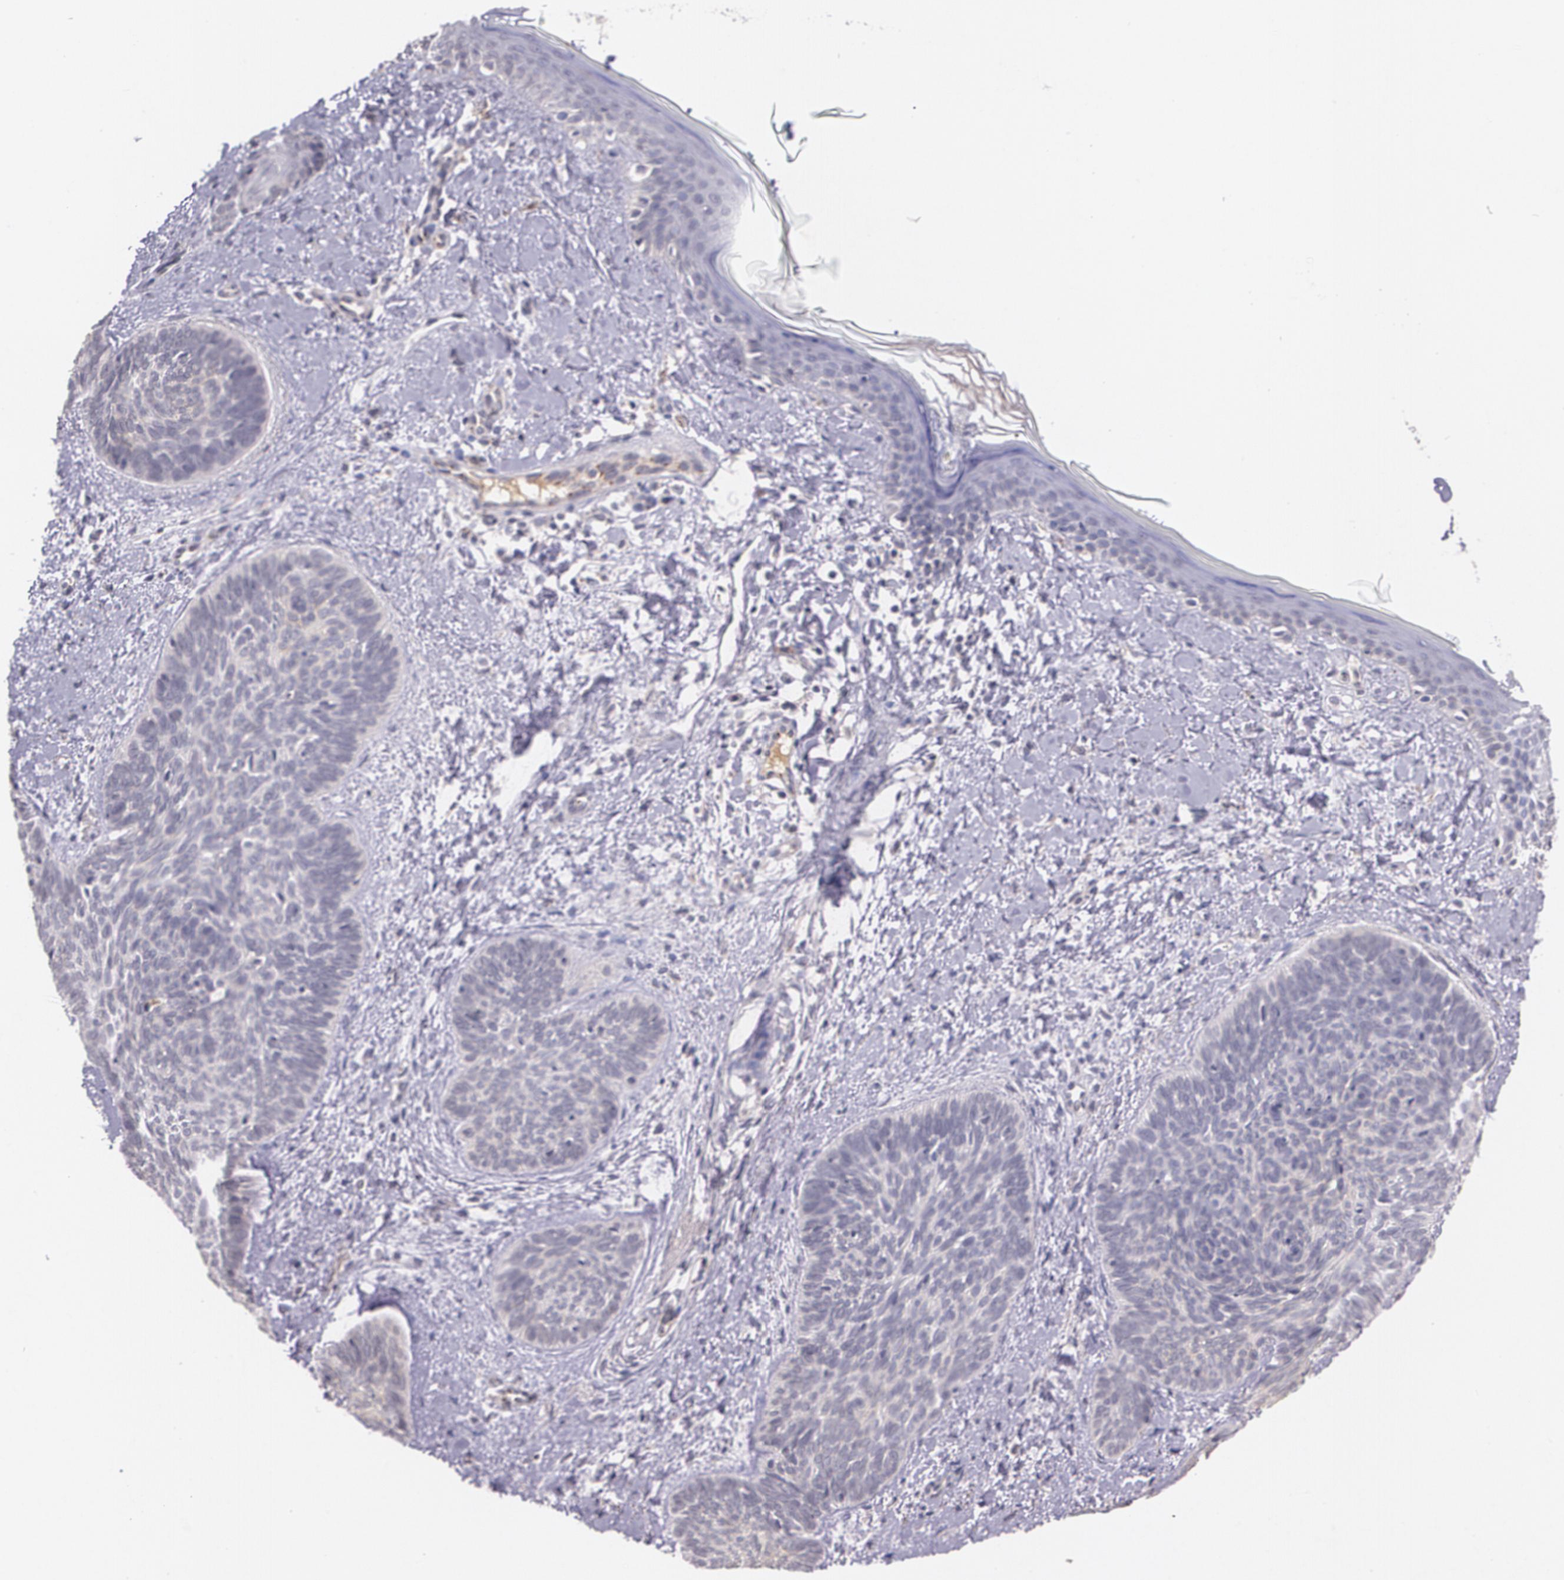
{"staining": {"intensity": "weak", "quantity": ">75%", "location": "cytoplasmic/membranous"}, "tissue": "skin cancer", "cell_type": "Tumor cells", "image_type": "cancer", "snomed": [{"axis": "morphology", "description": "Basal cell carcinoma"}, {"axis": "topography", "description": "Skin"}], "caption": "Brown immunohistochemical staining in human basal cell carcinoma (skin) displays weak cytoplasmic/membranous staining in approximately >75% of tumor cells.", "gene": "TM4SF1", "patient": {"sex": "female", "age": 81}}